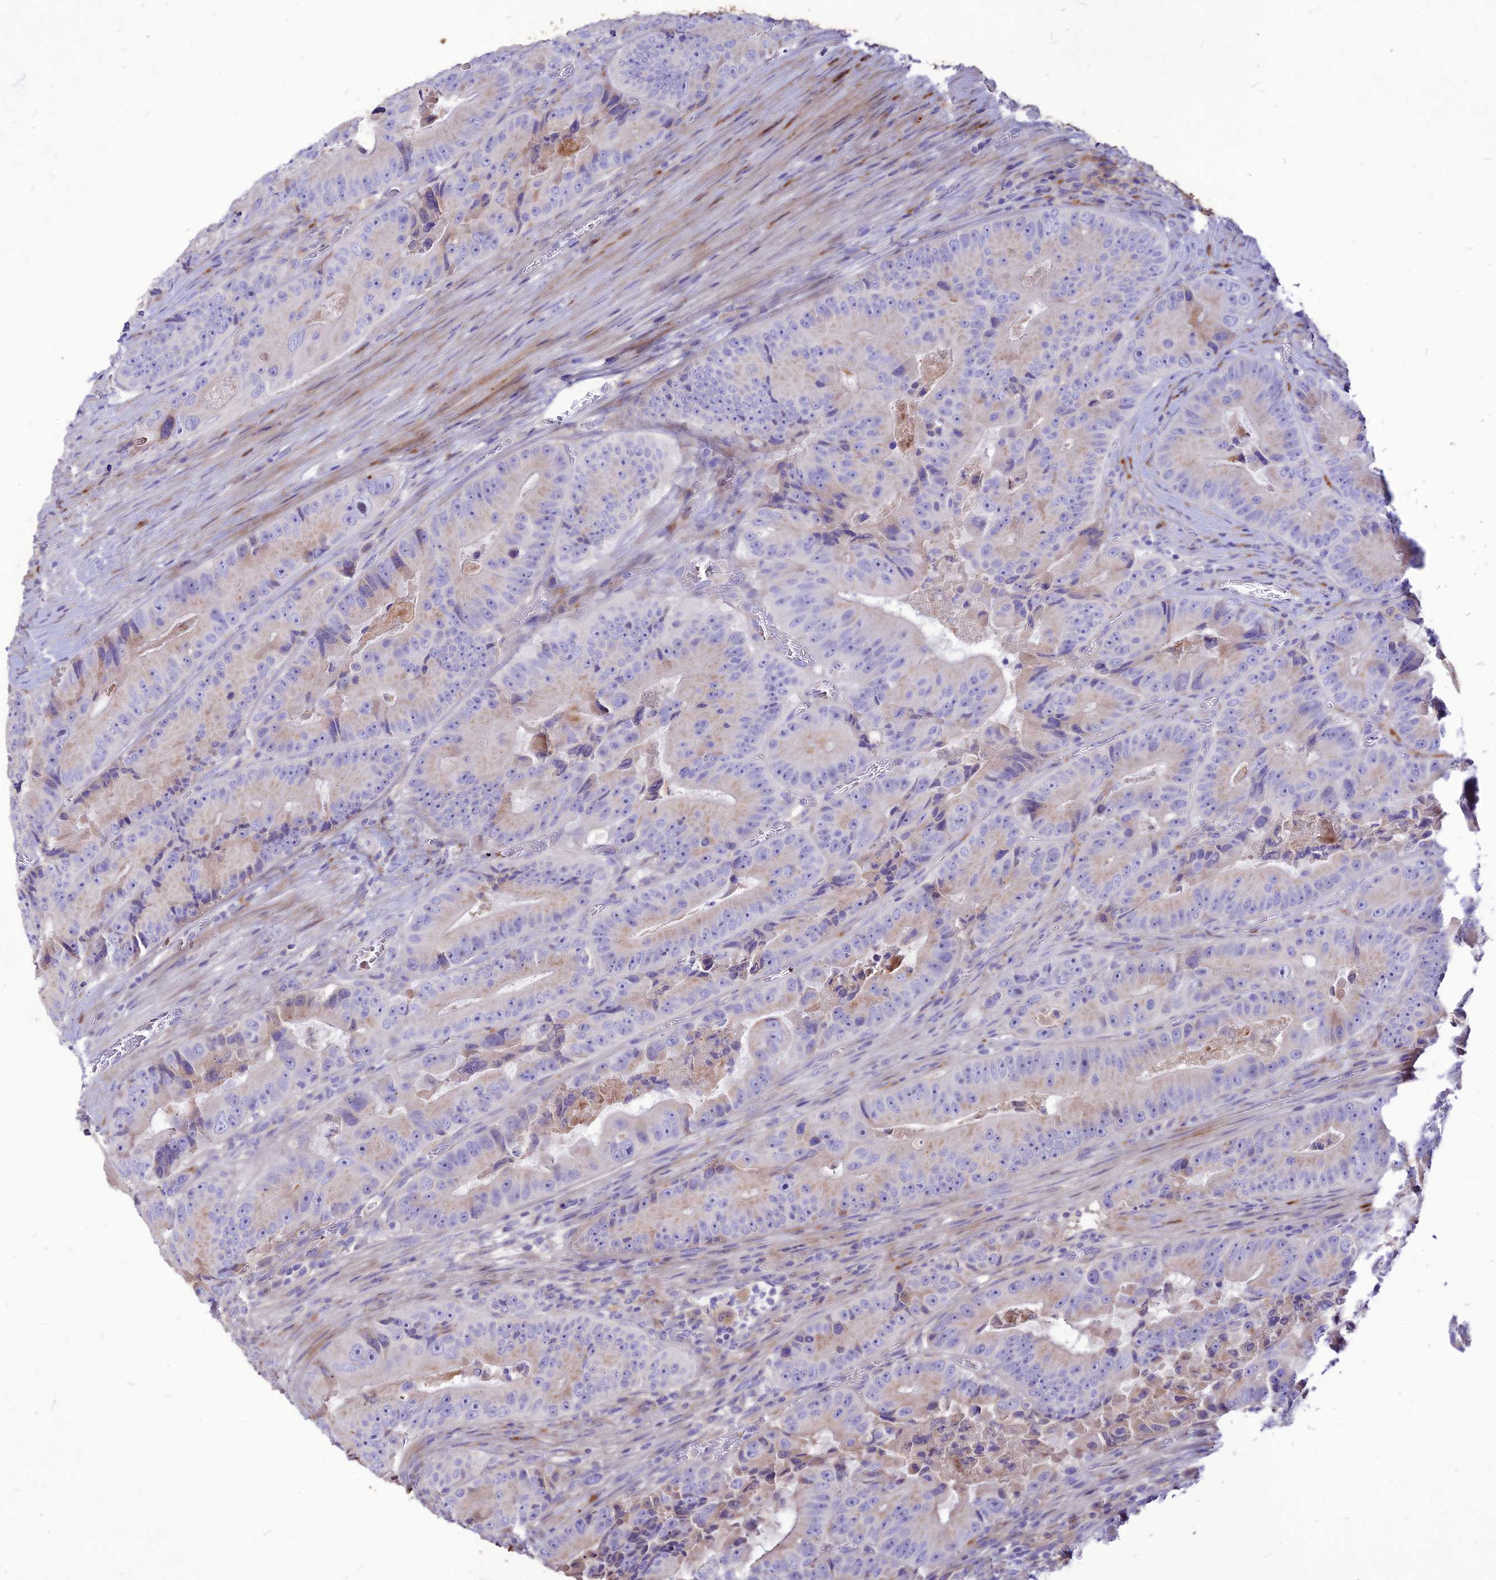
{"staining": {"intensity": "negative", "quantity": "none", "location": "none"}, "tissue": "colorectal cancer", "cell_type": "Tumor cells", "image_type": "cancer", "snomed": [{"axis": "morphology", "description": "Adenocarcinoma, NOS"}, {"axis": "topography", "description": "Colon"}], "caption": "Immunohistochemical staining of colorectal cancer displays no significant expression in tumor cells. Nuclei are stained in blue.", "gene": "RIMOC1", "patient": {"sex": "female", "age": 86}}